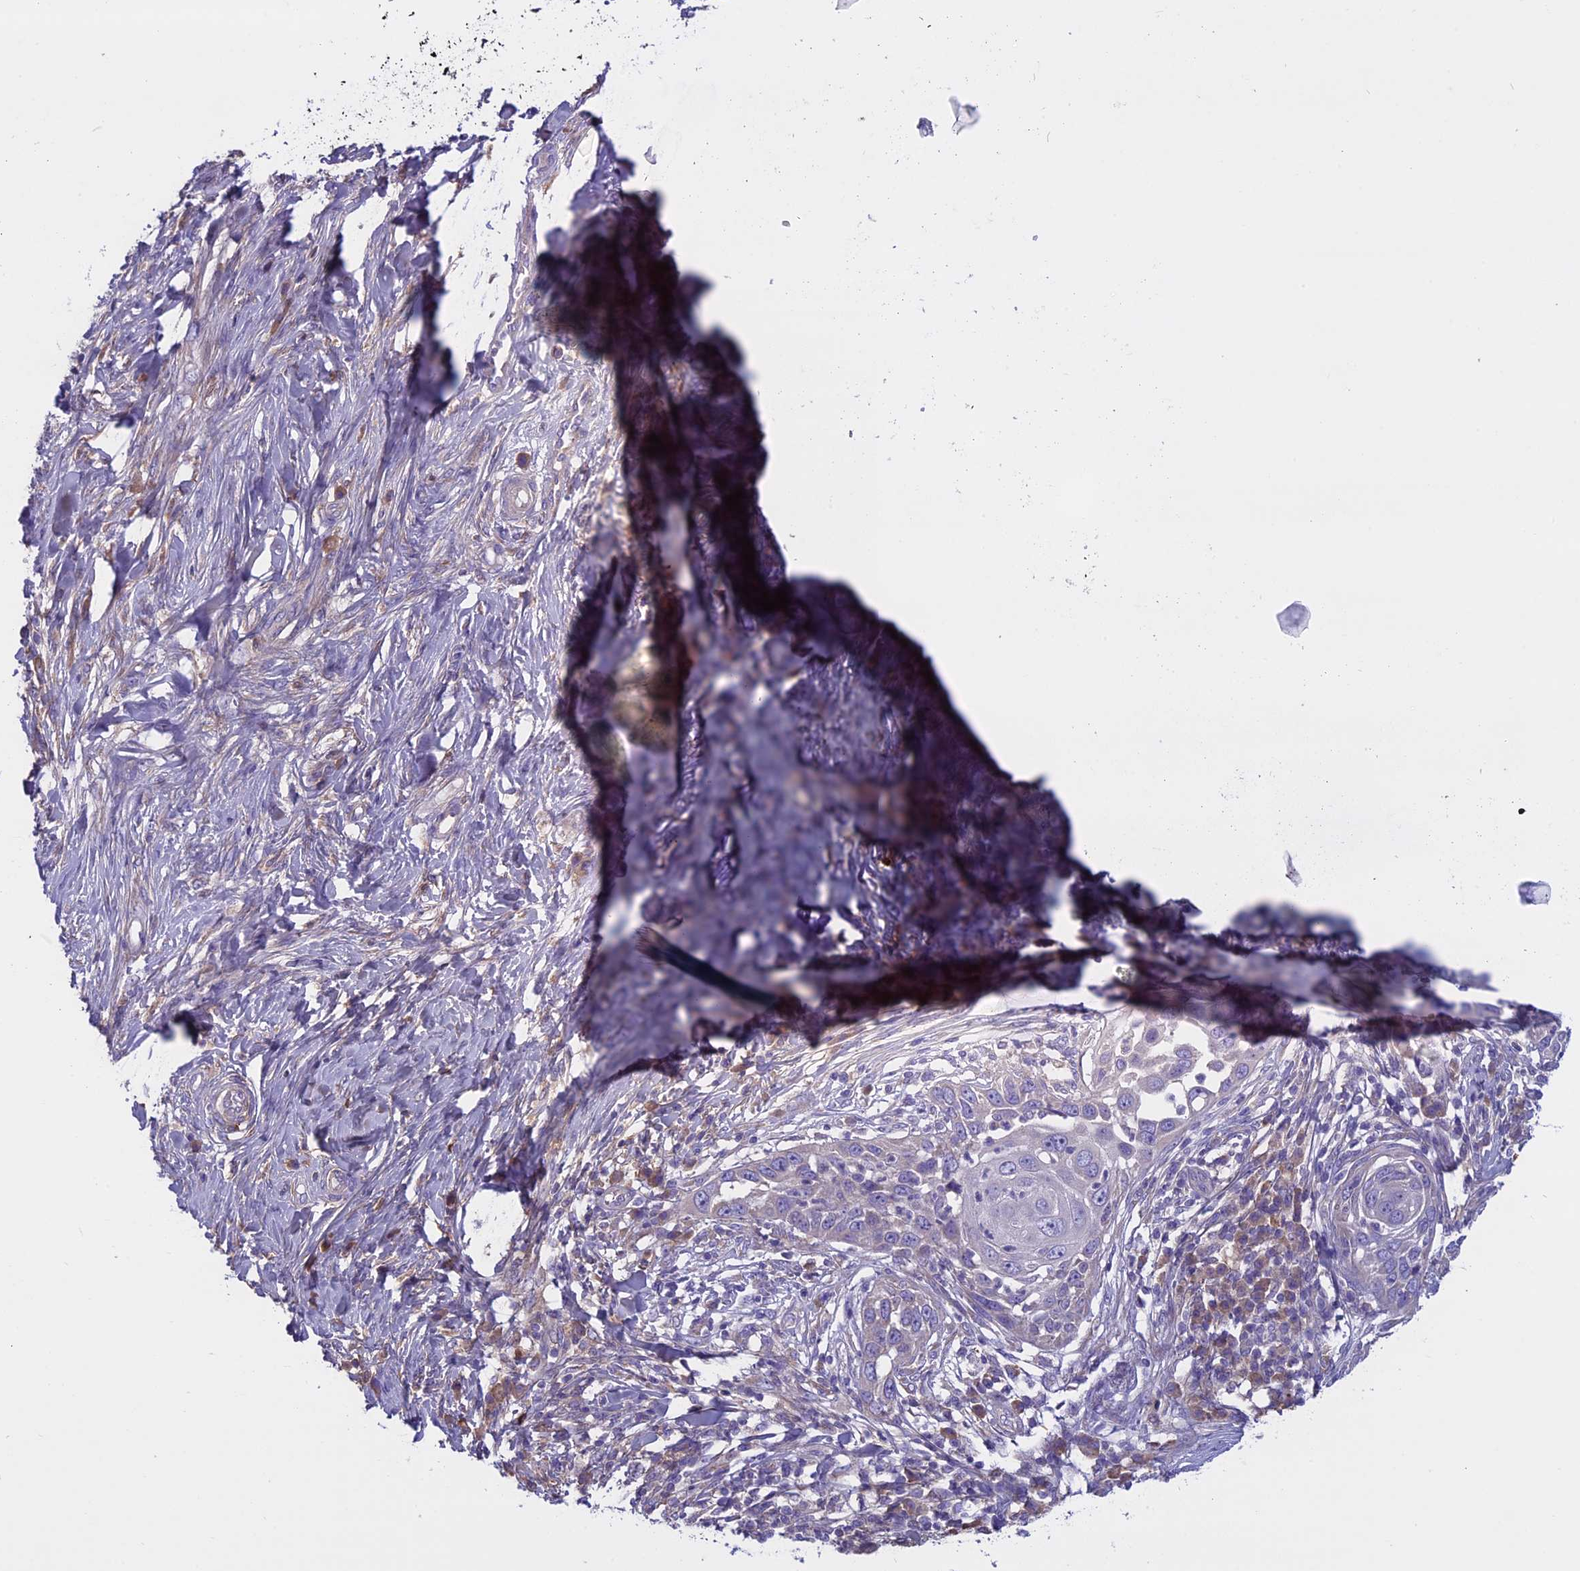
{"staining": {"intensity": "negative", "quantity": "none", "location": "none"}, "tissue": "skin cancer", "cell_type": "Tumor cells", "image_type": "cancer", "snomed": [{"axis": "morphology", "description": "Squamous cell carcinoma, NOS"}, {"axis": "topography", "description": "Skin"}], "caption": "The immunohistochemistry (IHC) micrograph has no significant expression in tumor cells of squamous cell carcinoma (skin) tissue.", "gene": "DCTN5", "patient": {"sex": "female", "age": 44}}